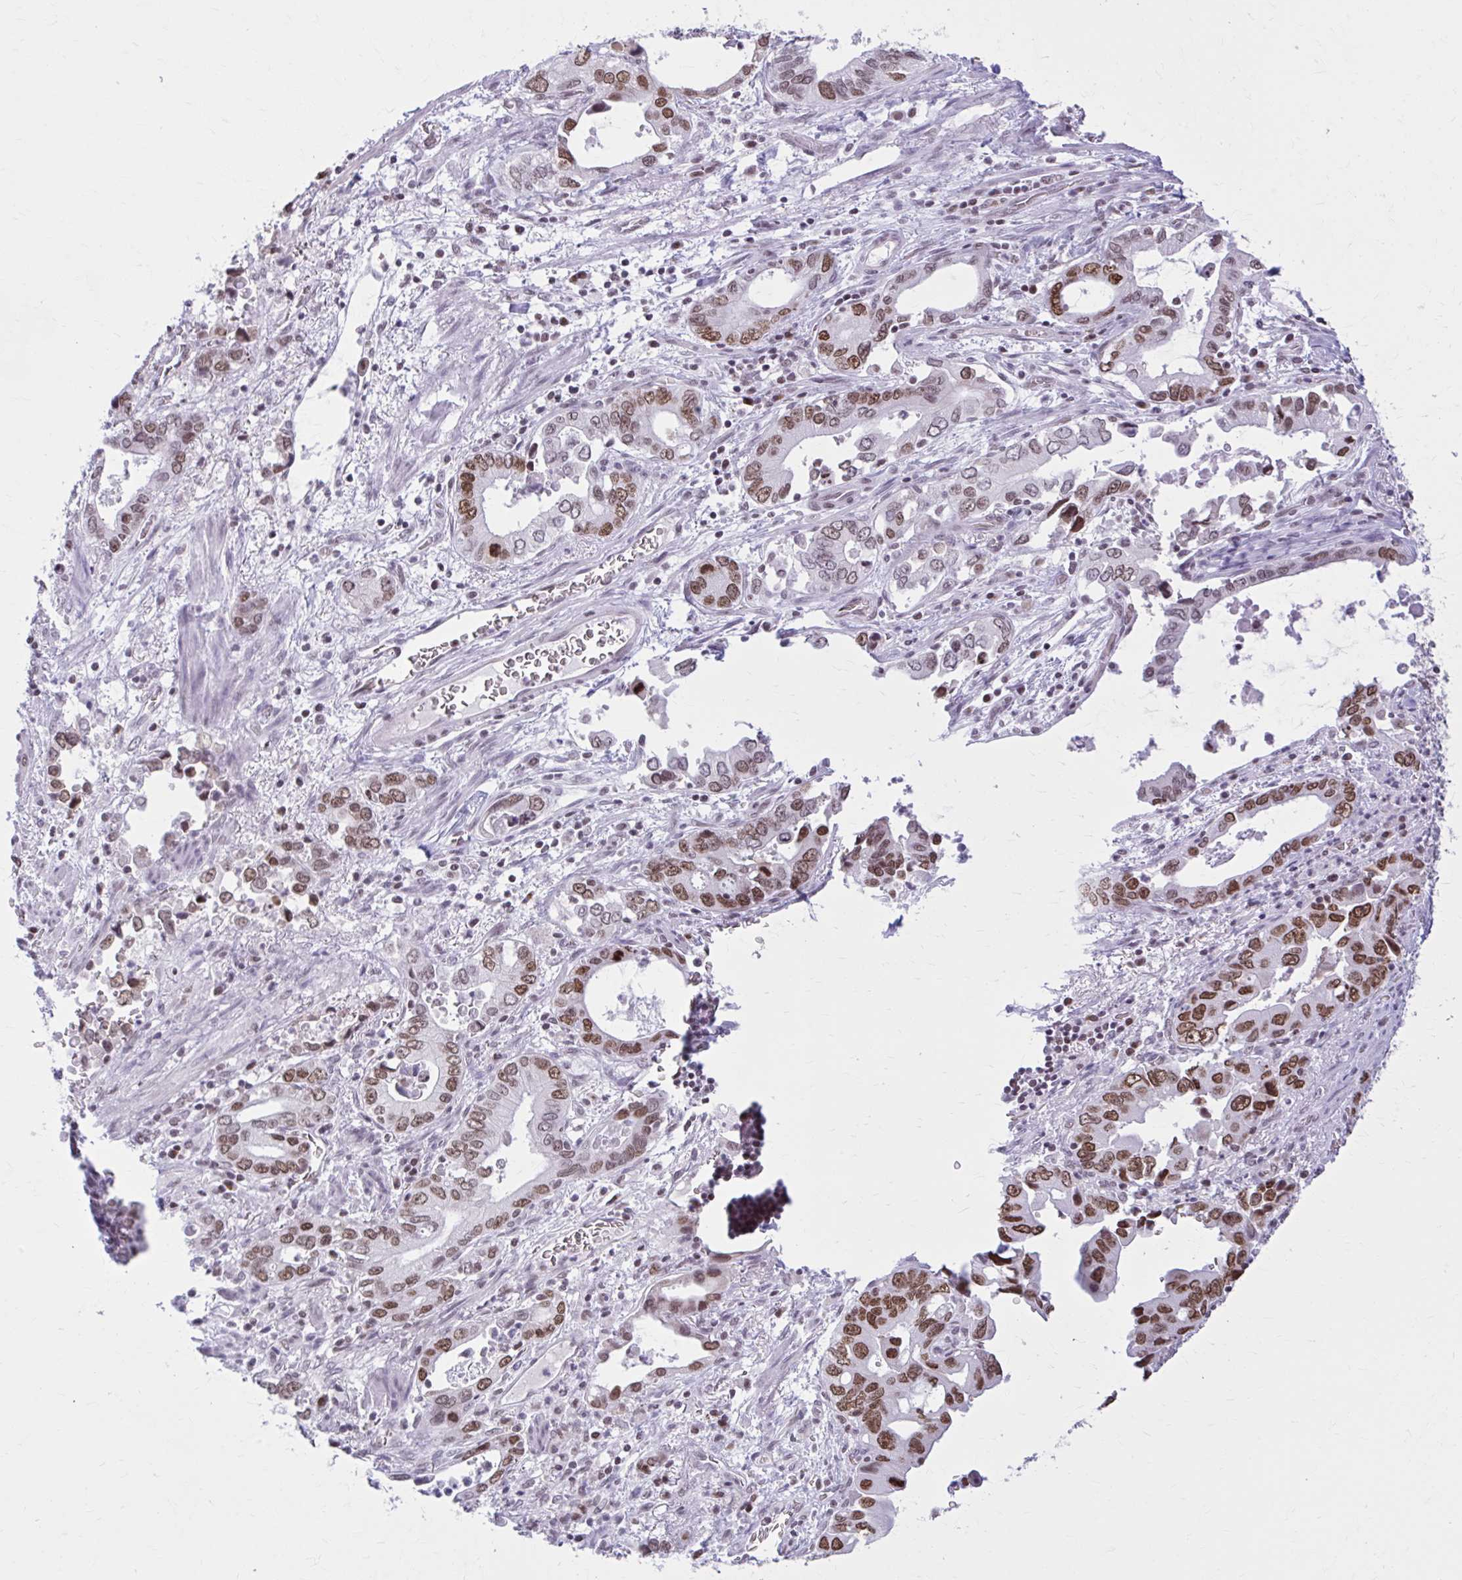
{"staining": {"intensity": "moderate", "quantity": ">75%", "location": "nuclear"}, "tissue": "stomach cancer", "cell_type": "Tumor cells", "image_type": "cancer", "snomed": [{"axis": "morphology", "description": "Adenocarcinoma, NOS"}, {"axis": "topography", "description": "Stomach, upper"}], "caption": "A micrograph showing moderate nuclear positivity in about >75% of tumor cells in stomach cancer (adenocarcinoma), as visualized by brown immunohistochemical staining.", "gene": "PABIR1", "patient": {"sex": "male", "age": 74}}